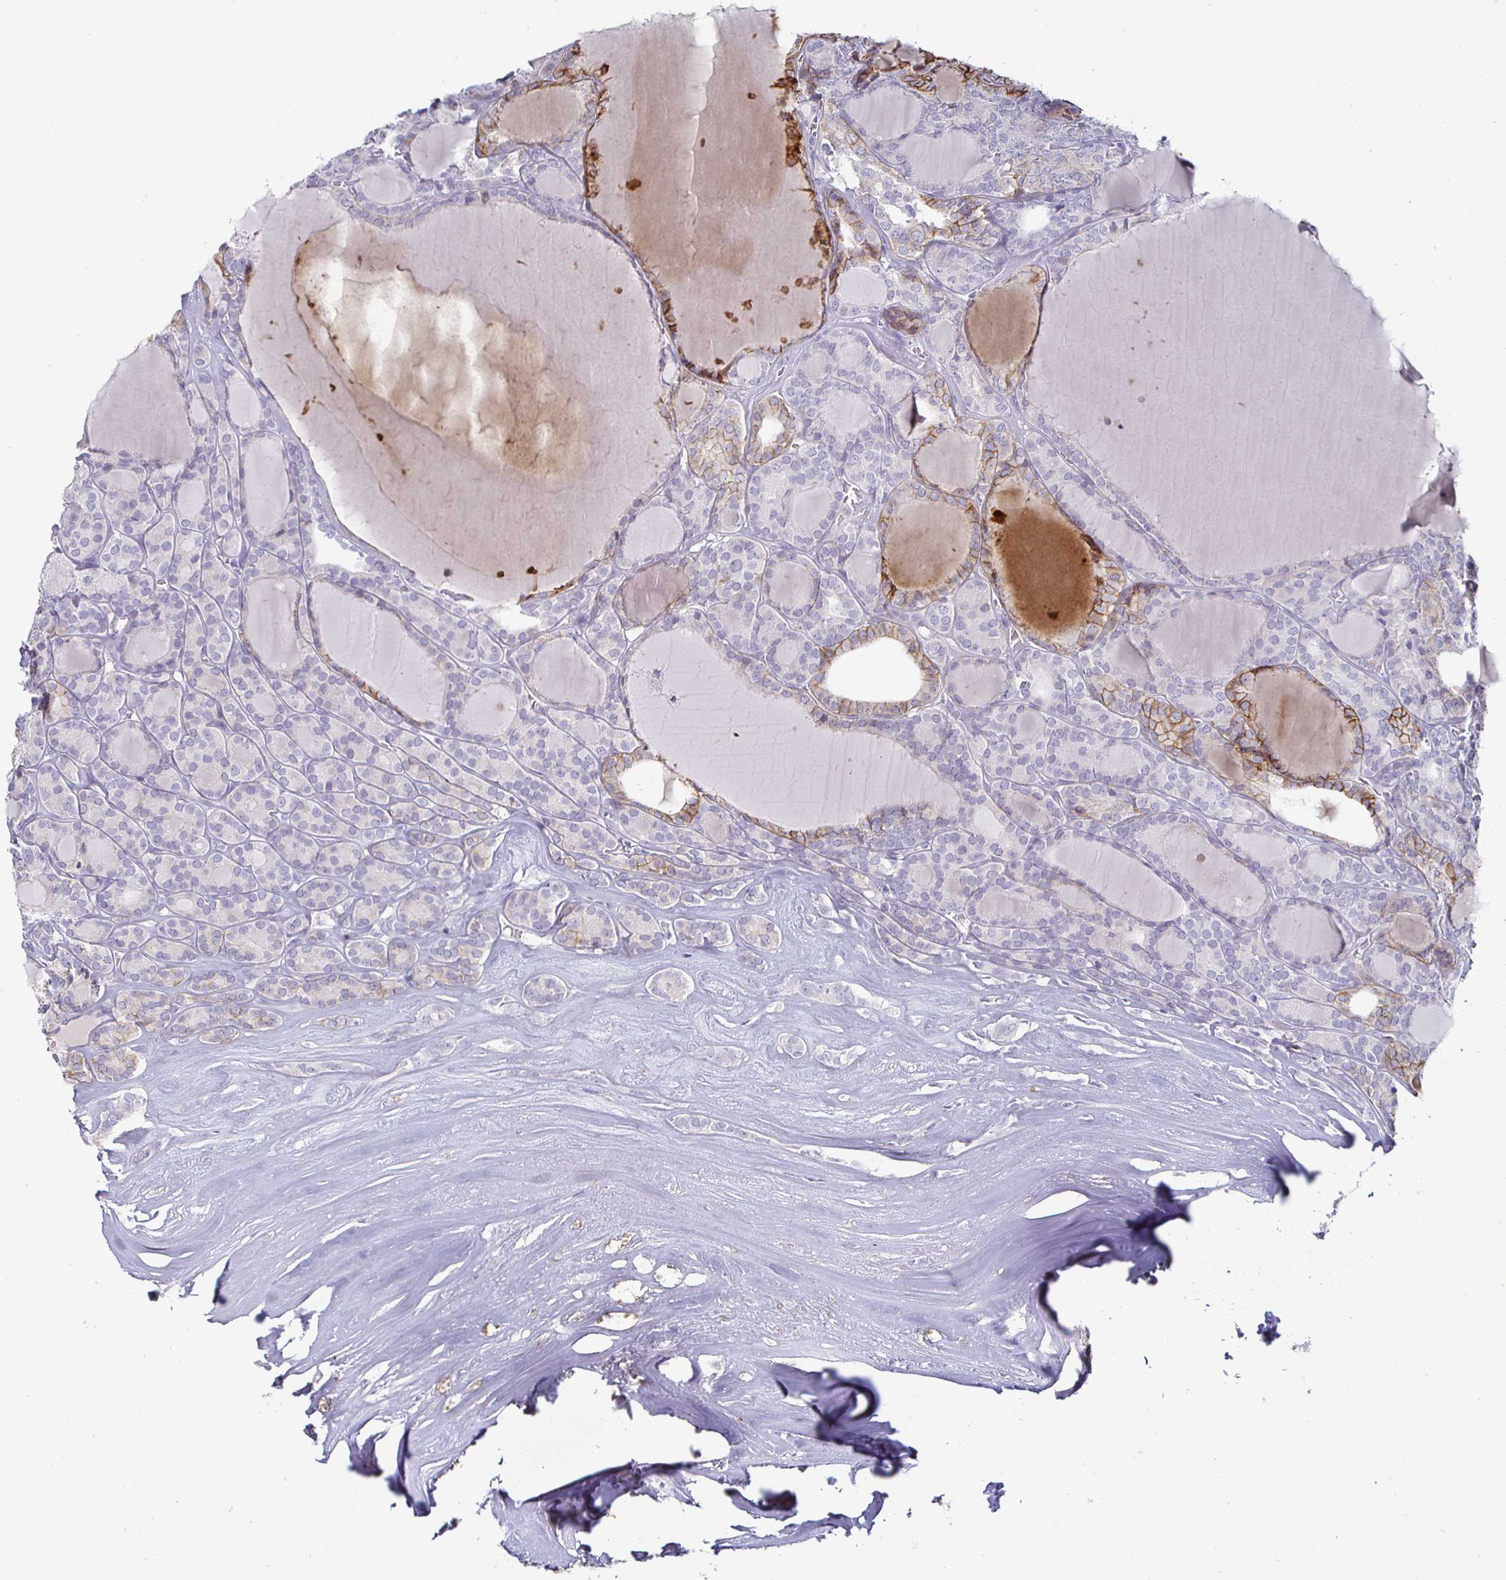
{"staining": {"intensity": "negative", "quantity": "none", "location": "none"}, "tissue": "thyroid cancer", "cell_type": "Tumor cells", "image_type": "cancer", "snomed": [{"axis": "morphology", "description": "Follicular adenoma carcinoma, NOS"}, {"axis": "topography", "description": "Thyroid gland"}], "caption": "An immunohistochemistry micrograph of thyroid follicular adenoma carcinoma is shown. There is no staining in tumor cells of thyroid follicular adenoma carcinoma.", "gene": "ENPP1", "patient": {"sex": "male", "age": 74}}